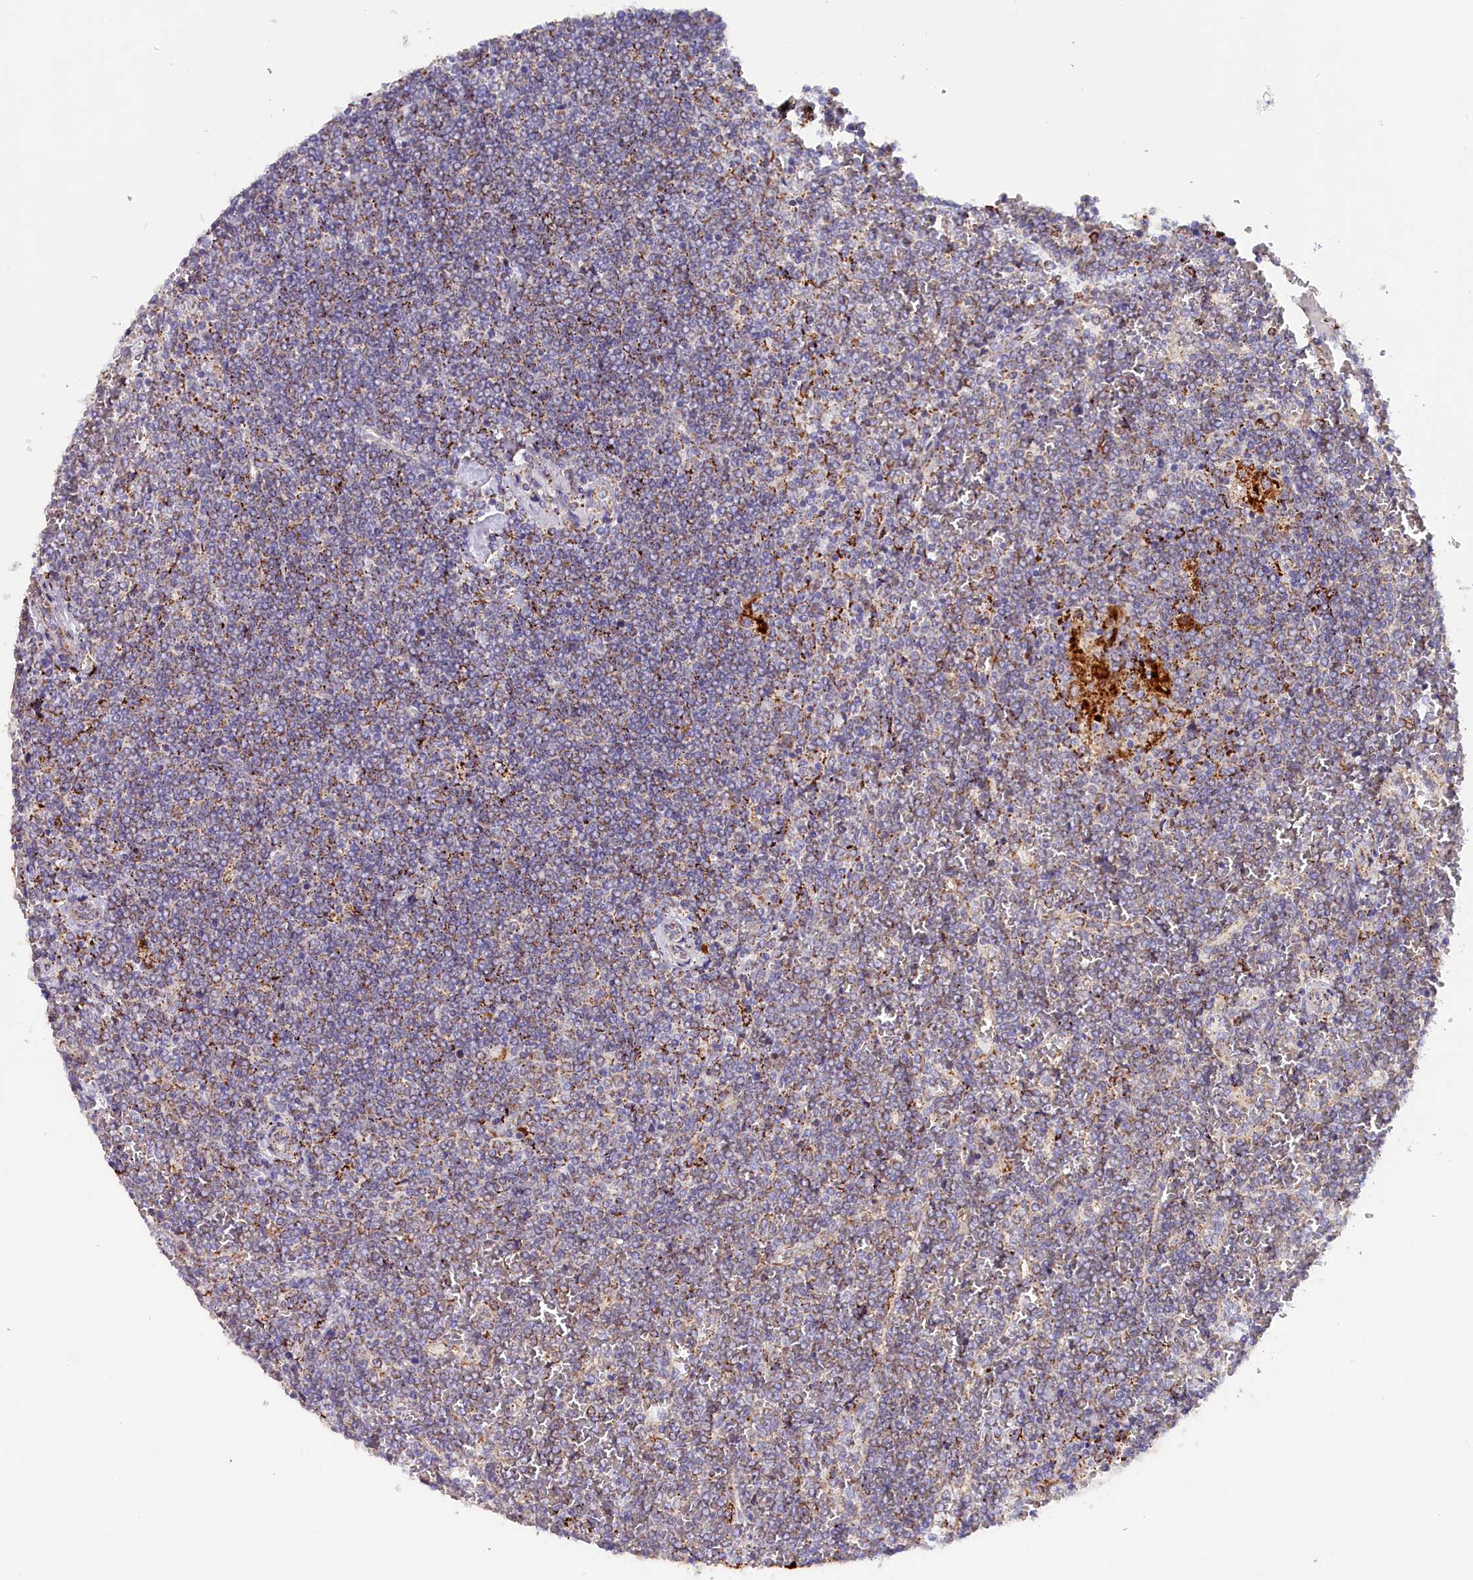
{"staining": {"intensity": "negative", "quantity": "none", "location": "none"}, "tissue": "lymphoma", "cell_type": "Tumor cells", "image_type": "cancer", "snomed": [{"axis": "morphology", "description": "Malignant lymphoma, non-Hodgkin's type, Low grade"}, {"axis": "topography", "description": "Spleen"}], "caption": "Protein analysis of lymphoma reveals no significant expression in tumor cells.", "gene": "AKTIP", "patient": {"sex": "female", "age": 19}}